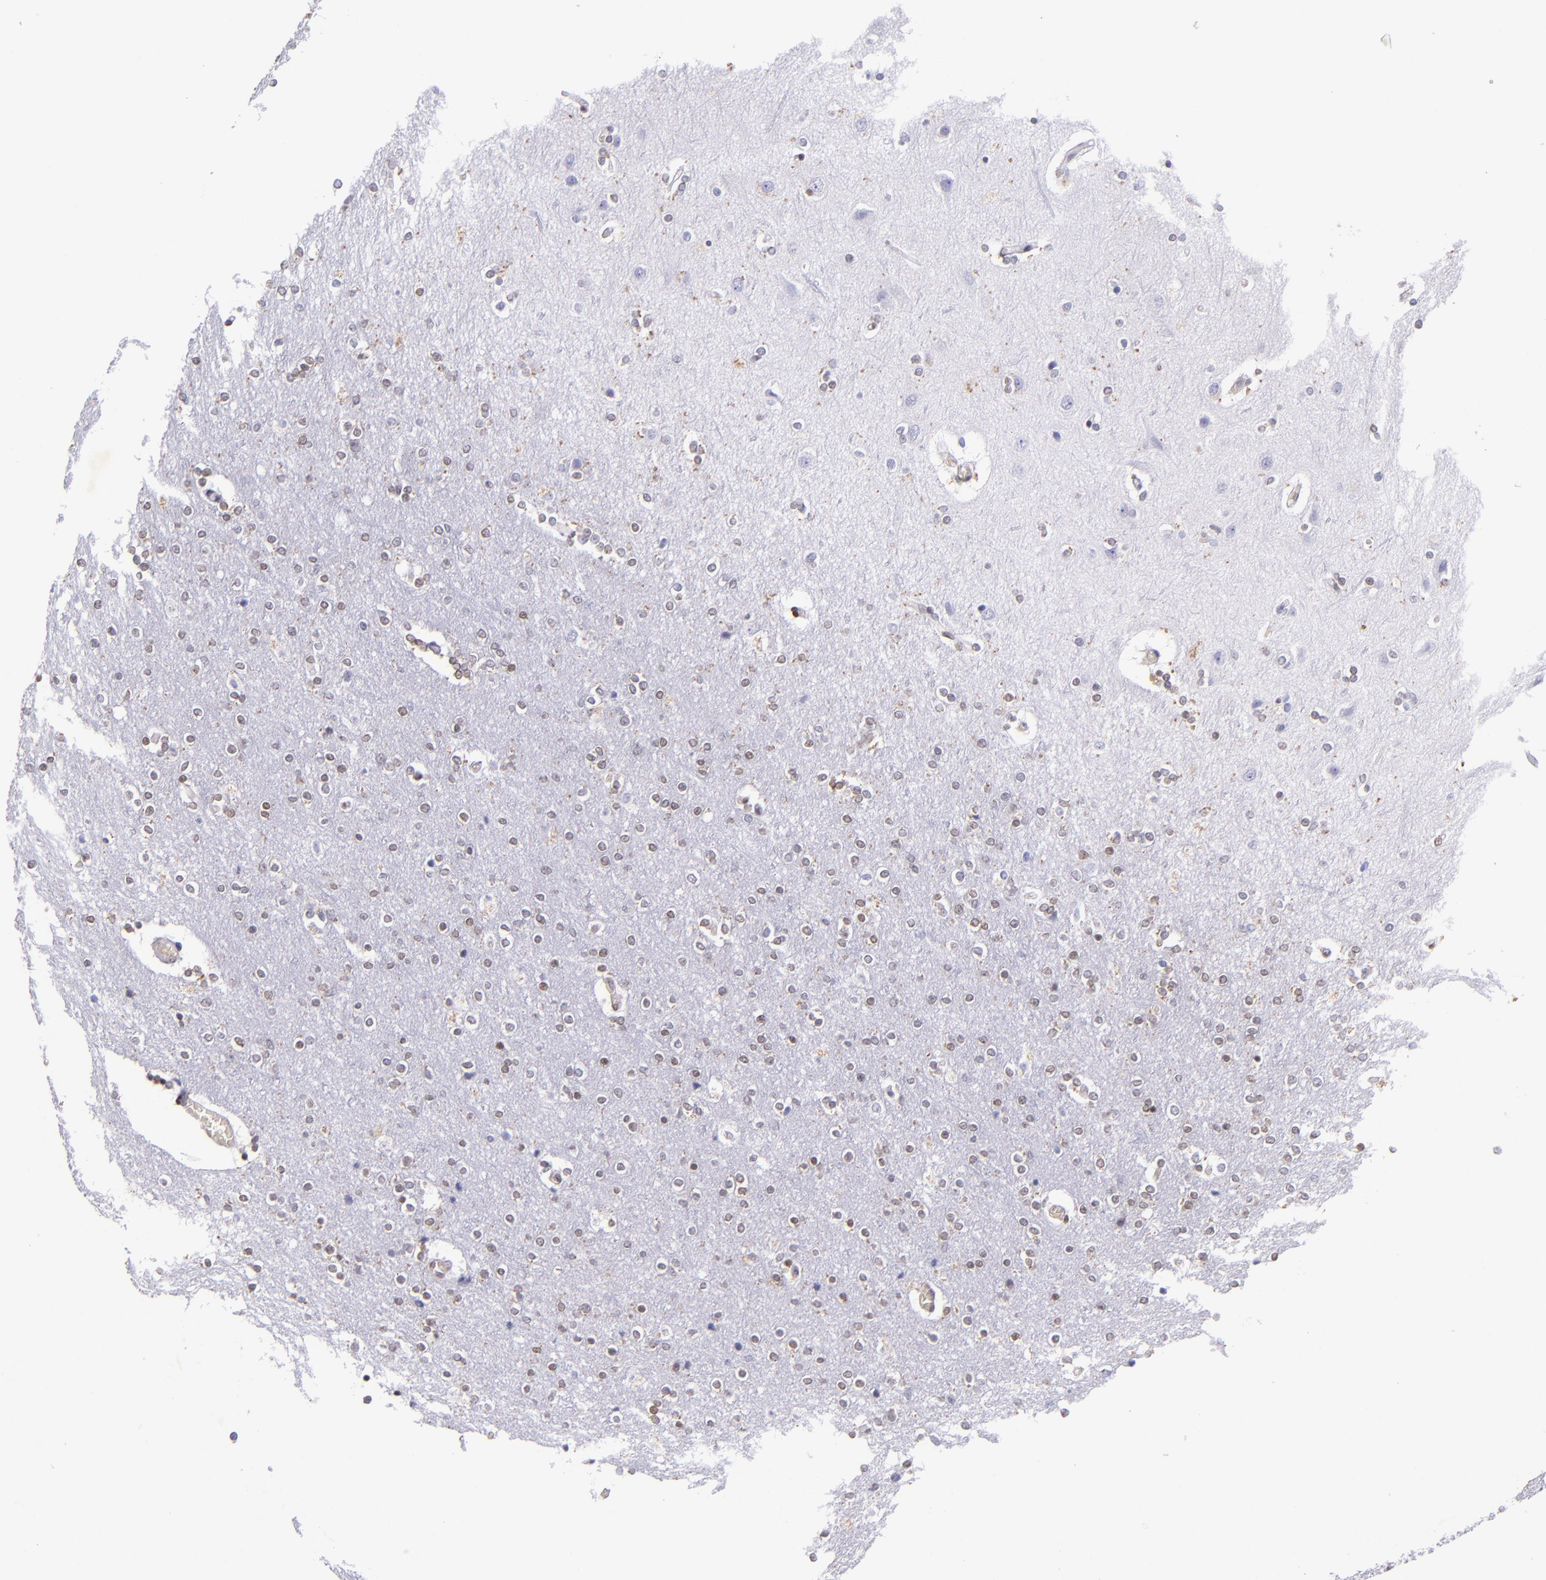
{"staining": {"intensity": "negative", "quantity": "none", "location": "none"}, "tissue": "cerebral cortex", "cell_type": "Endothelial cells", "image_type": "normal", "snomed": [{"axis": "morphology", "description": "Normal tissue, NOS"}, {"axis": "topography", "description": "Cerebral cortex"}], "caption": "Micrograph shows no significant protein staining in endothelial cells of unremarkable cerebral cortex.", "gene": "MGMT", "patient": {"sex": "female", "age": 54}}